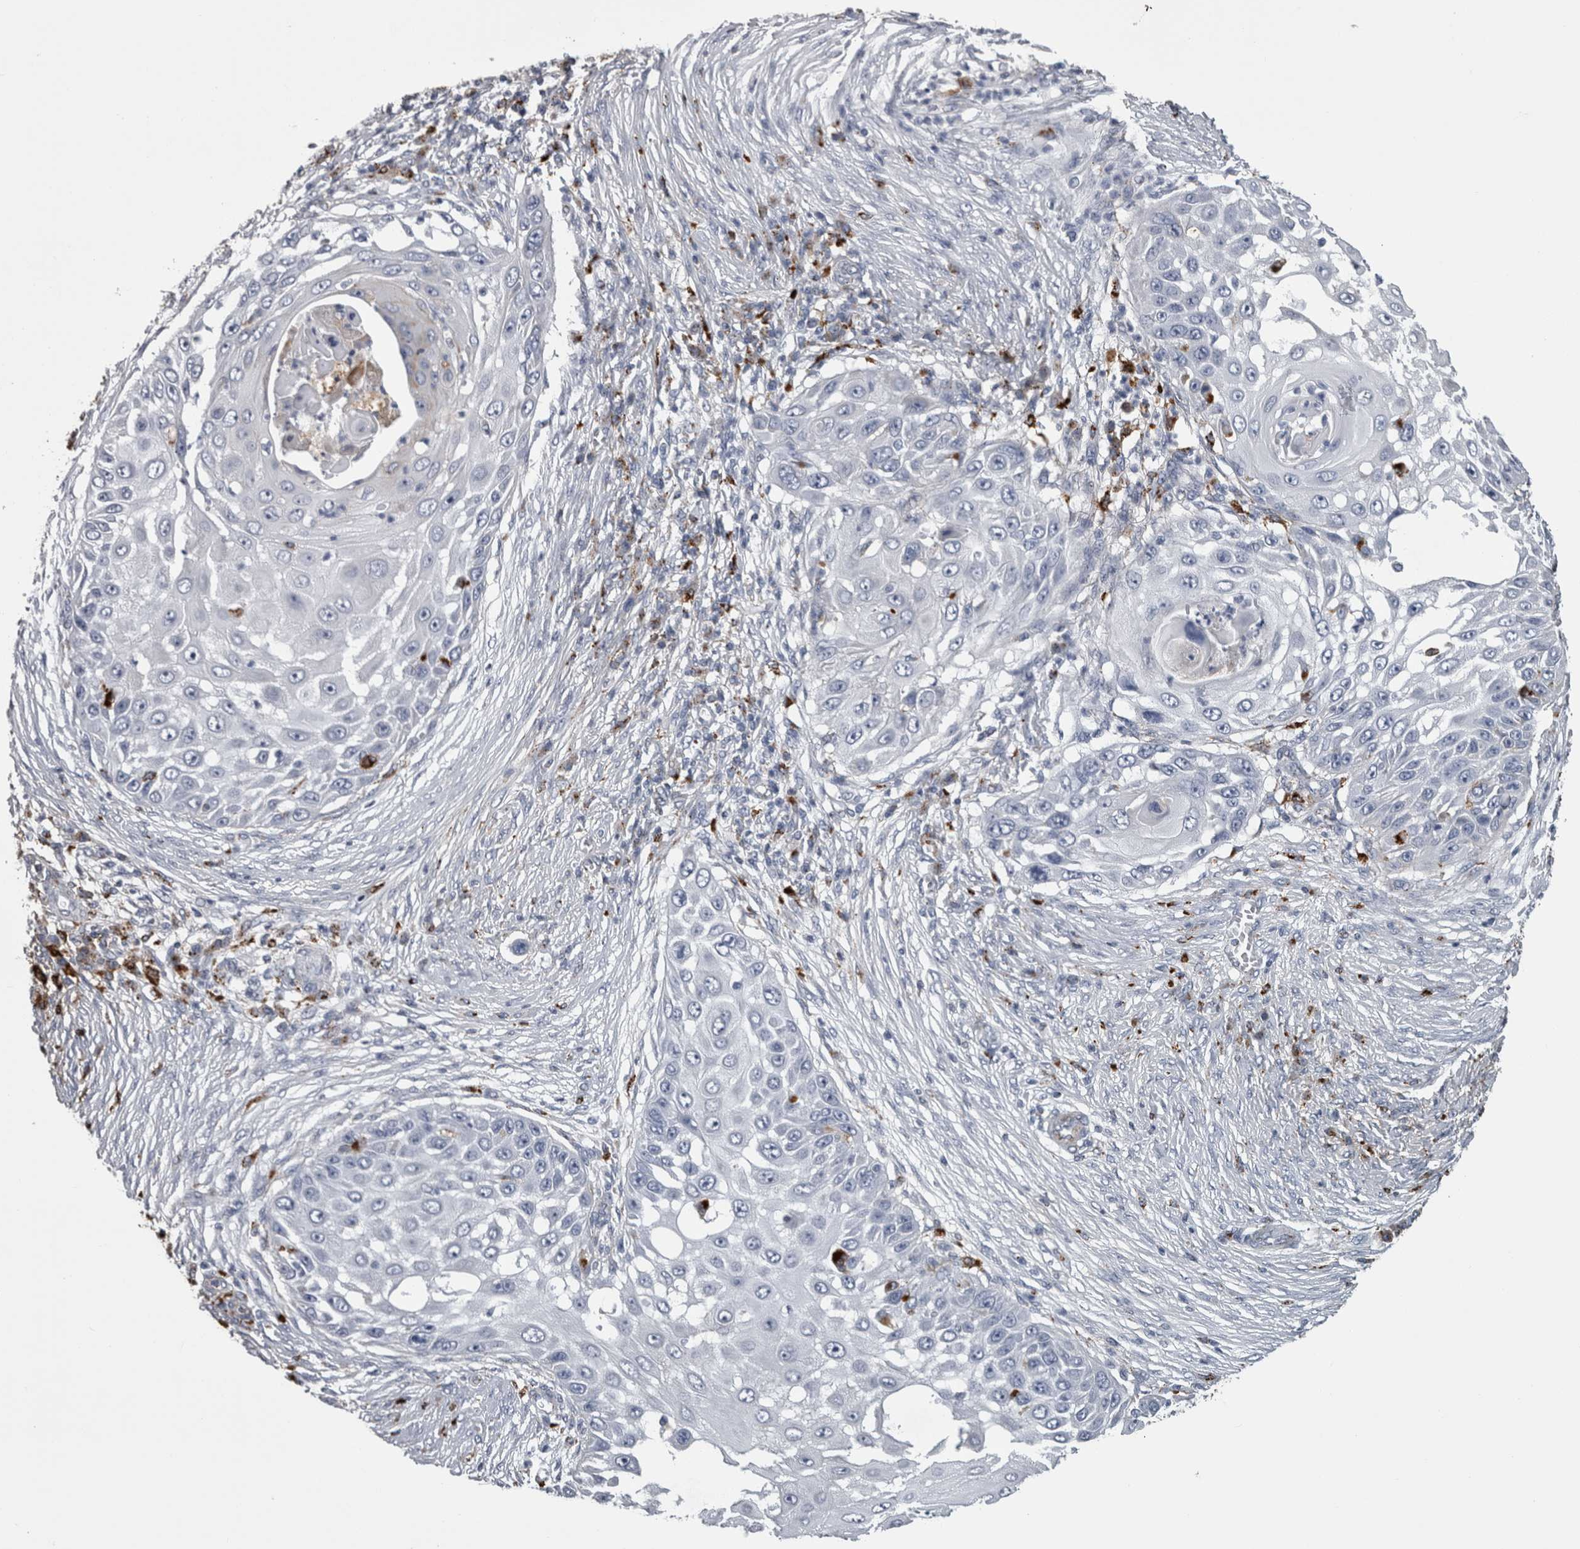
{"staining": {"intensity": "negative", "quantity": "none", "location": "none"}, "tissue": "skin cancer", "cell_type": "Tumor cells", "image_type": "cancer", "snomed": [{"axis": "morphology", "description": "Squamous cell carcinoma, NOS"}, {"axis": "topography", "description": "Skin"}], "caption": "This is an immunohistochemistry (IHC) histopathology image of human skin squamous cell carcinoma. There is no expression in tumor cells.", "gene": "DPP7", "patient": {"sex": "female", "age": 44}}